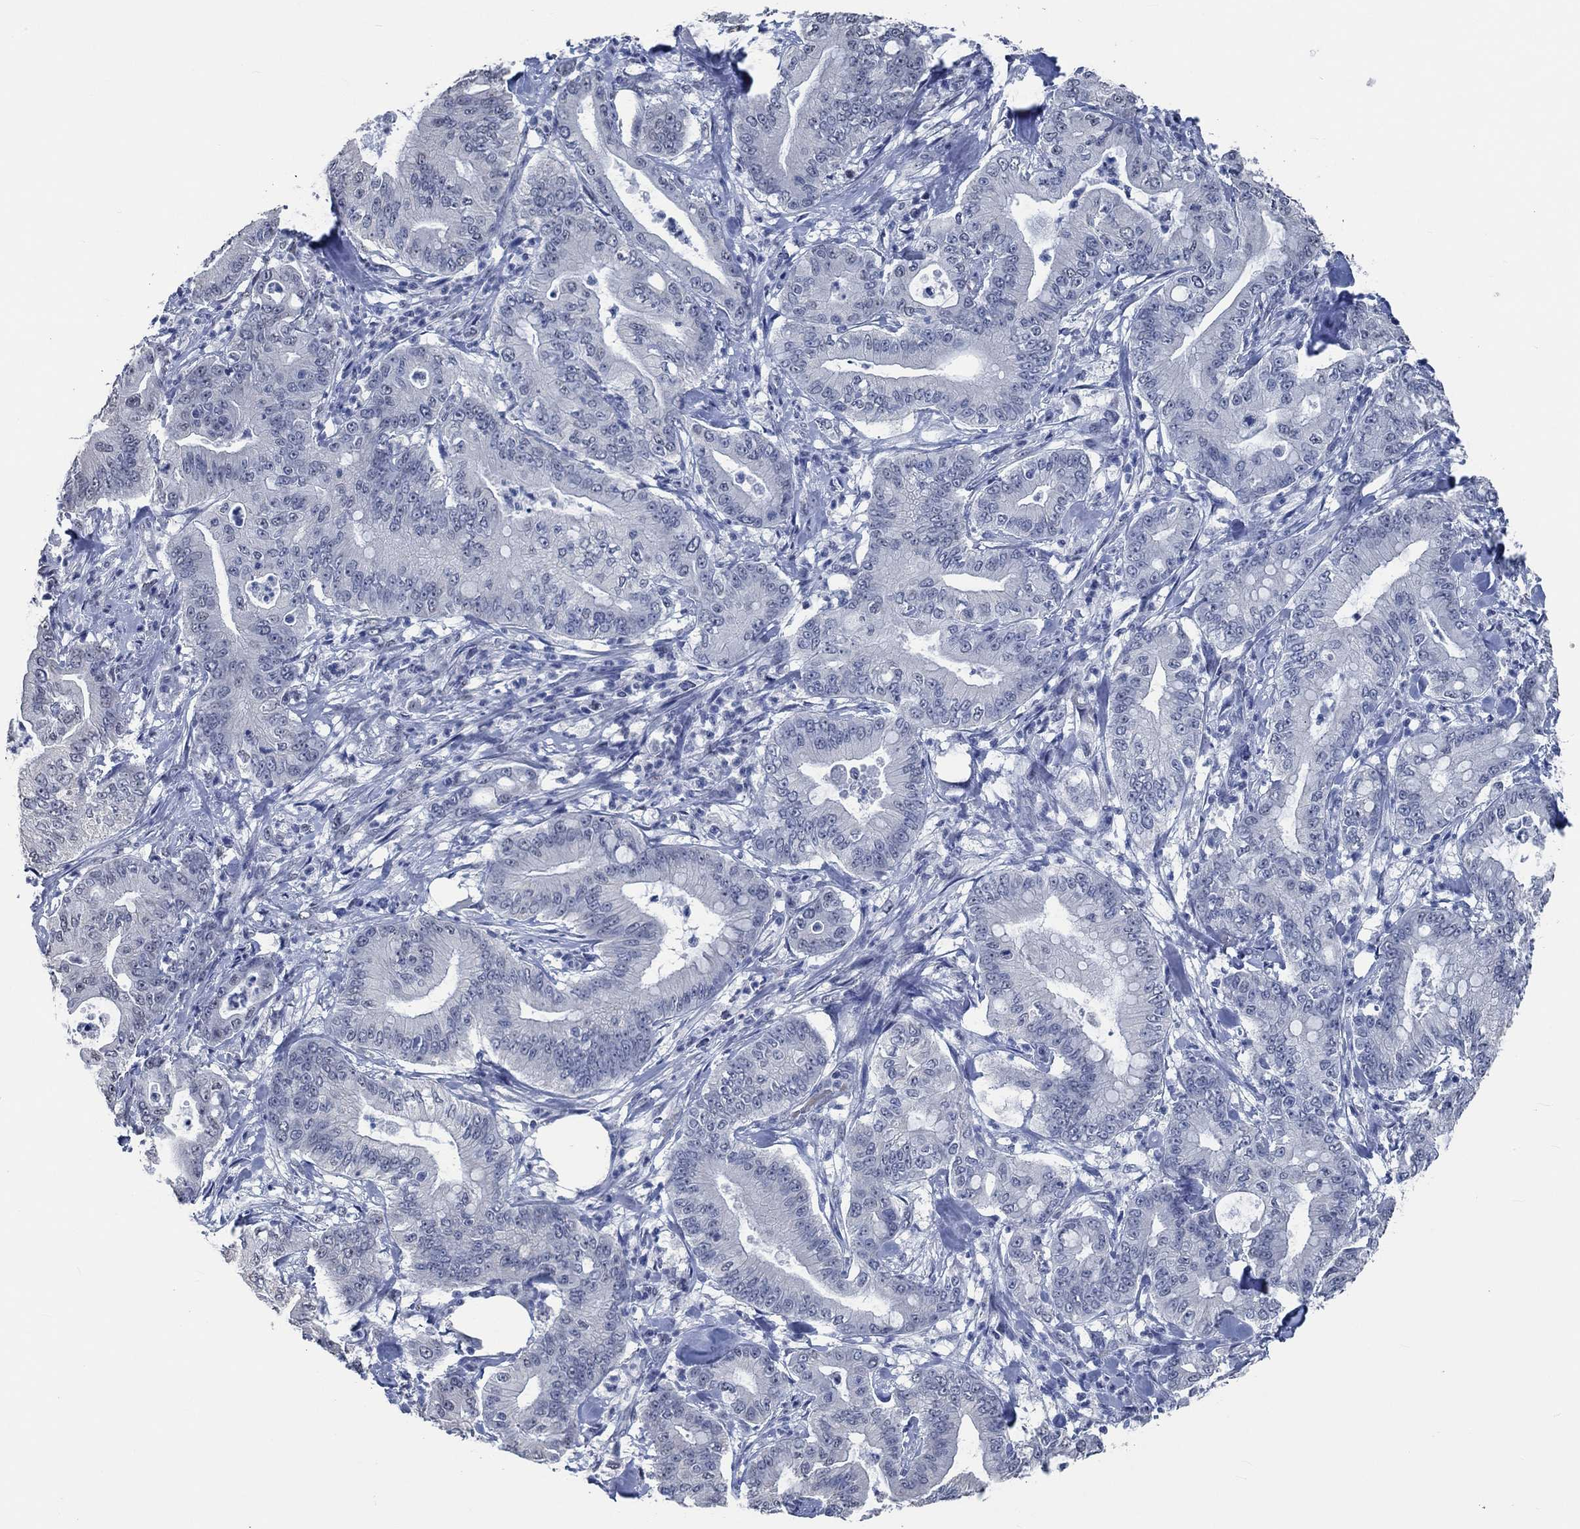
{"staining": {"intensity": "negative", "quantity": "none", "location": "none"}, "tissue": "pancreatic cancer", "cell_type": "Tumor cells", "image_type": "cancer", "snomed": [{"axis": "morphology", "description": "Adenocarcinoma, NOS"}, {"axis": "topography", "description": "Pancreas"}], "caption": "Adenocarcinoma (pancreatic) stained for a protein using IHC exhibits no staining tumor cells.", "gene": "OBSCN", "patient": {"sex": "male", "age": 71}}